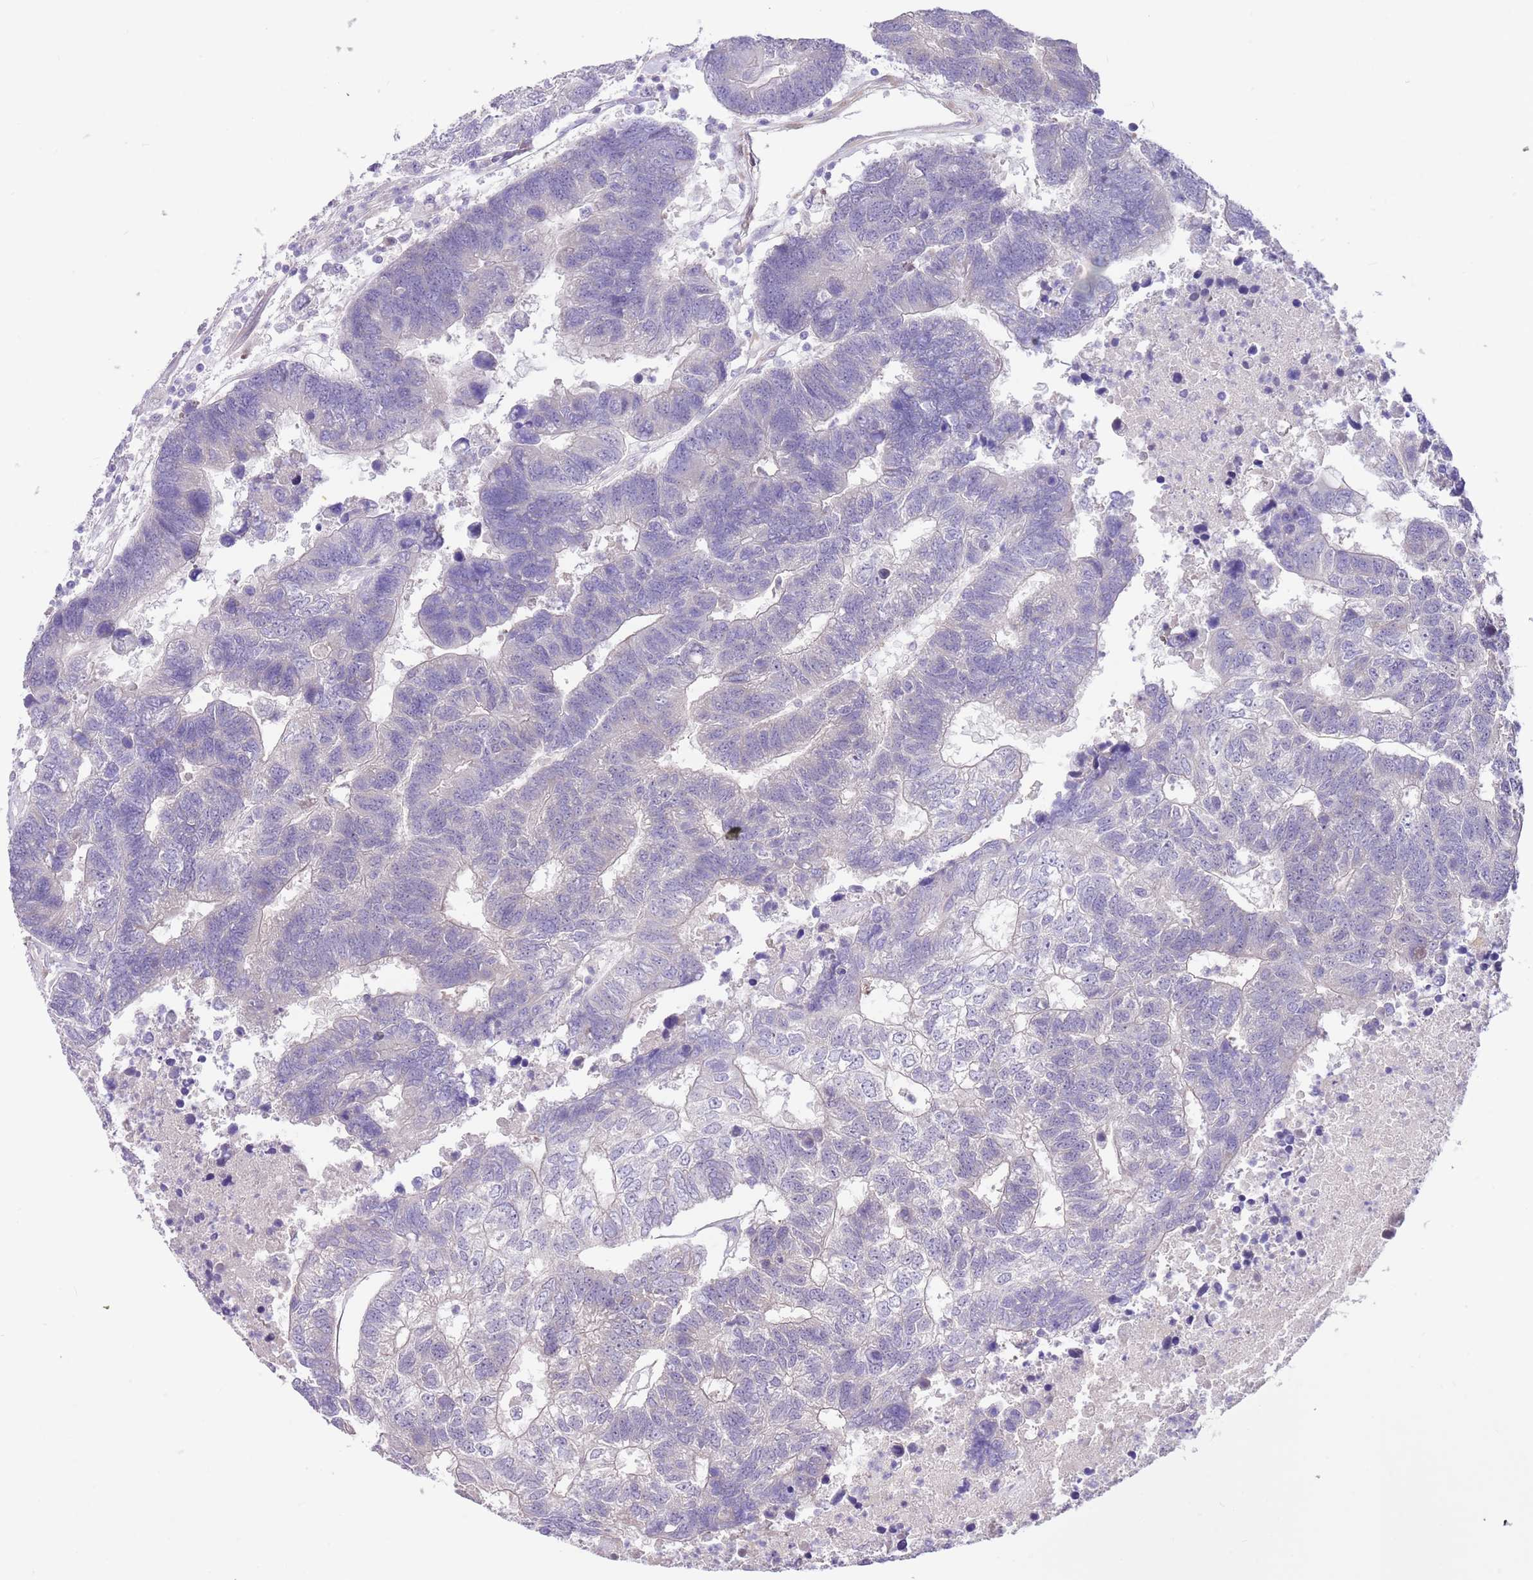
{"staining": {"intensity": "negative", "quantity": "none", "location": "none"}, "tissue": "colorectal cancer", "cell_type": "Tumor cells", "image_type": "cancer", "snomed": [{"axis": "morphology", "description": "Adenocarcinoma, NOS"}, {"axis": "topography", "description": "Colon"}], "caption": "This is an IHC image of colorectal adenocarcinoma. There is no expression in tumor cells.", "gene": "RFK", "patient": {"sex": "female", "age": 48}}